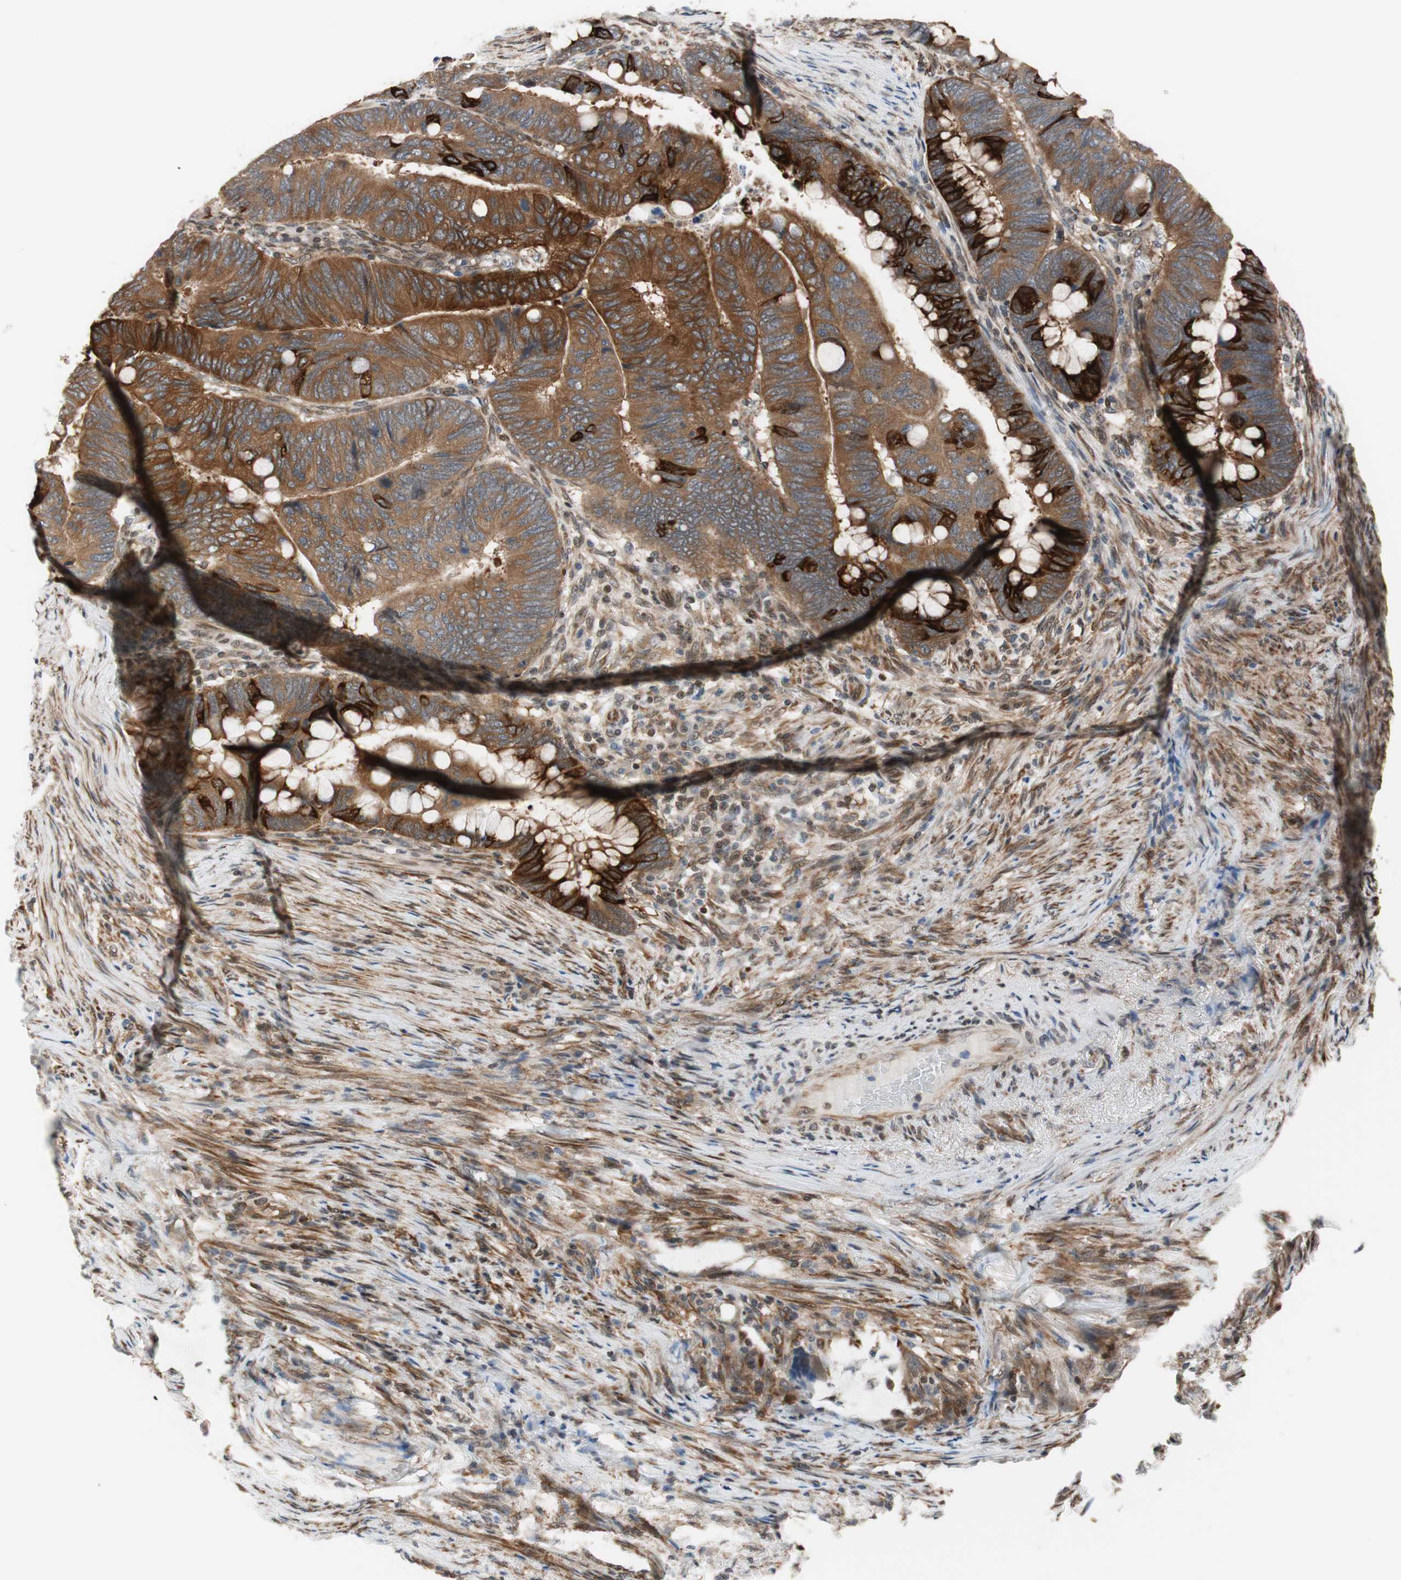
{"staining": {"intensity": "moderate", "quantity": ">75%", "location": "cytoplasmic/membranous"}, "tissue": "colorectal cancer", "cell_type": "Tumor cells", "image_type": "cancer", "snomed": [{"axis": "morphology", "description": "Normal tissue, NOS"}, {"axis": "morphology", "description": "Adenocarcinoma, NOS"}, {"axis": "topography", "description": "Rectum"}, {"axis": "topography", "description": "Peripheral nerve tissue"}], "caption": "High-magnification brightfield microscopy of colorectal adenocarcinoma stained with DAB (3,3'-diaminobenzidine) (brown) and counterstained with hematoxylin (blue). tumor cells exhibit moderate cytoplasmic/membranous expression is present in approximately>75% of cells.", "gene": "ZNF512B", "patient": {"sex": "male", "age": 92}}